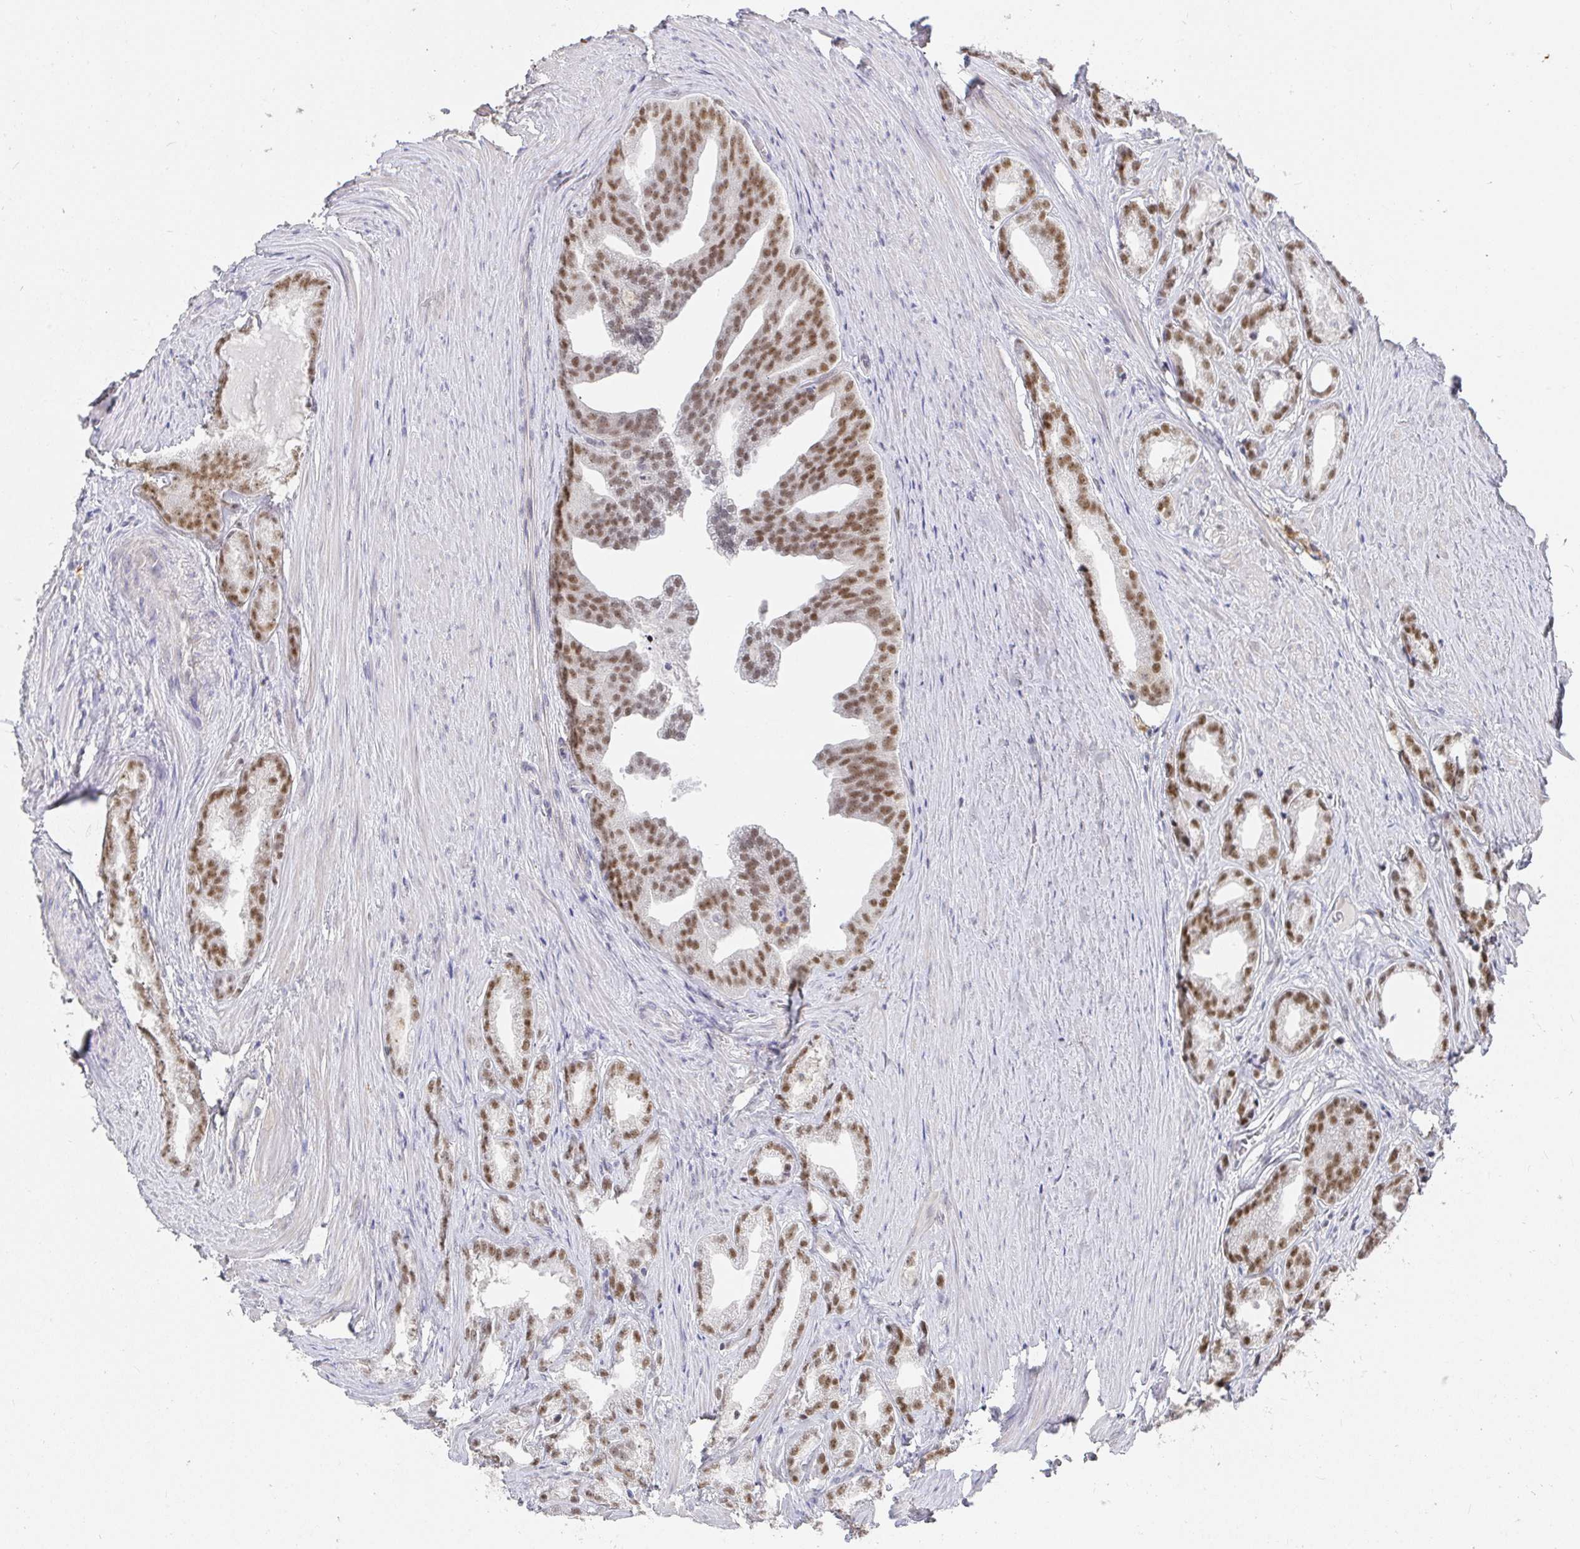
{"staining": {"intensity": "moderate", "quantity": ">75%", "location": "nuclear"}, "tissue": "prostate cancer", "cell_type": "Tumor cells", "image_type": "cancer", "snomed": [{"axis": "morphology", "description": "Adenocarcinoma, Low grade"}, {"axis": "topography", "description": "Prostate"}], "caption": "Tumor cells reveal moderate nuclear expression in about >75% of cells in prostate cancer. The staining was performed using DAB (3,3'-diaminobenzidine) to visualize the protein expression in brown, while the nuclei were stained in blue with hematoxylin (Magnification: 20x).", "gene": "RCOR1", "patient": {"sex": "male", "age": 65}}